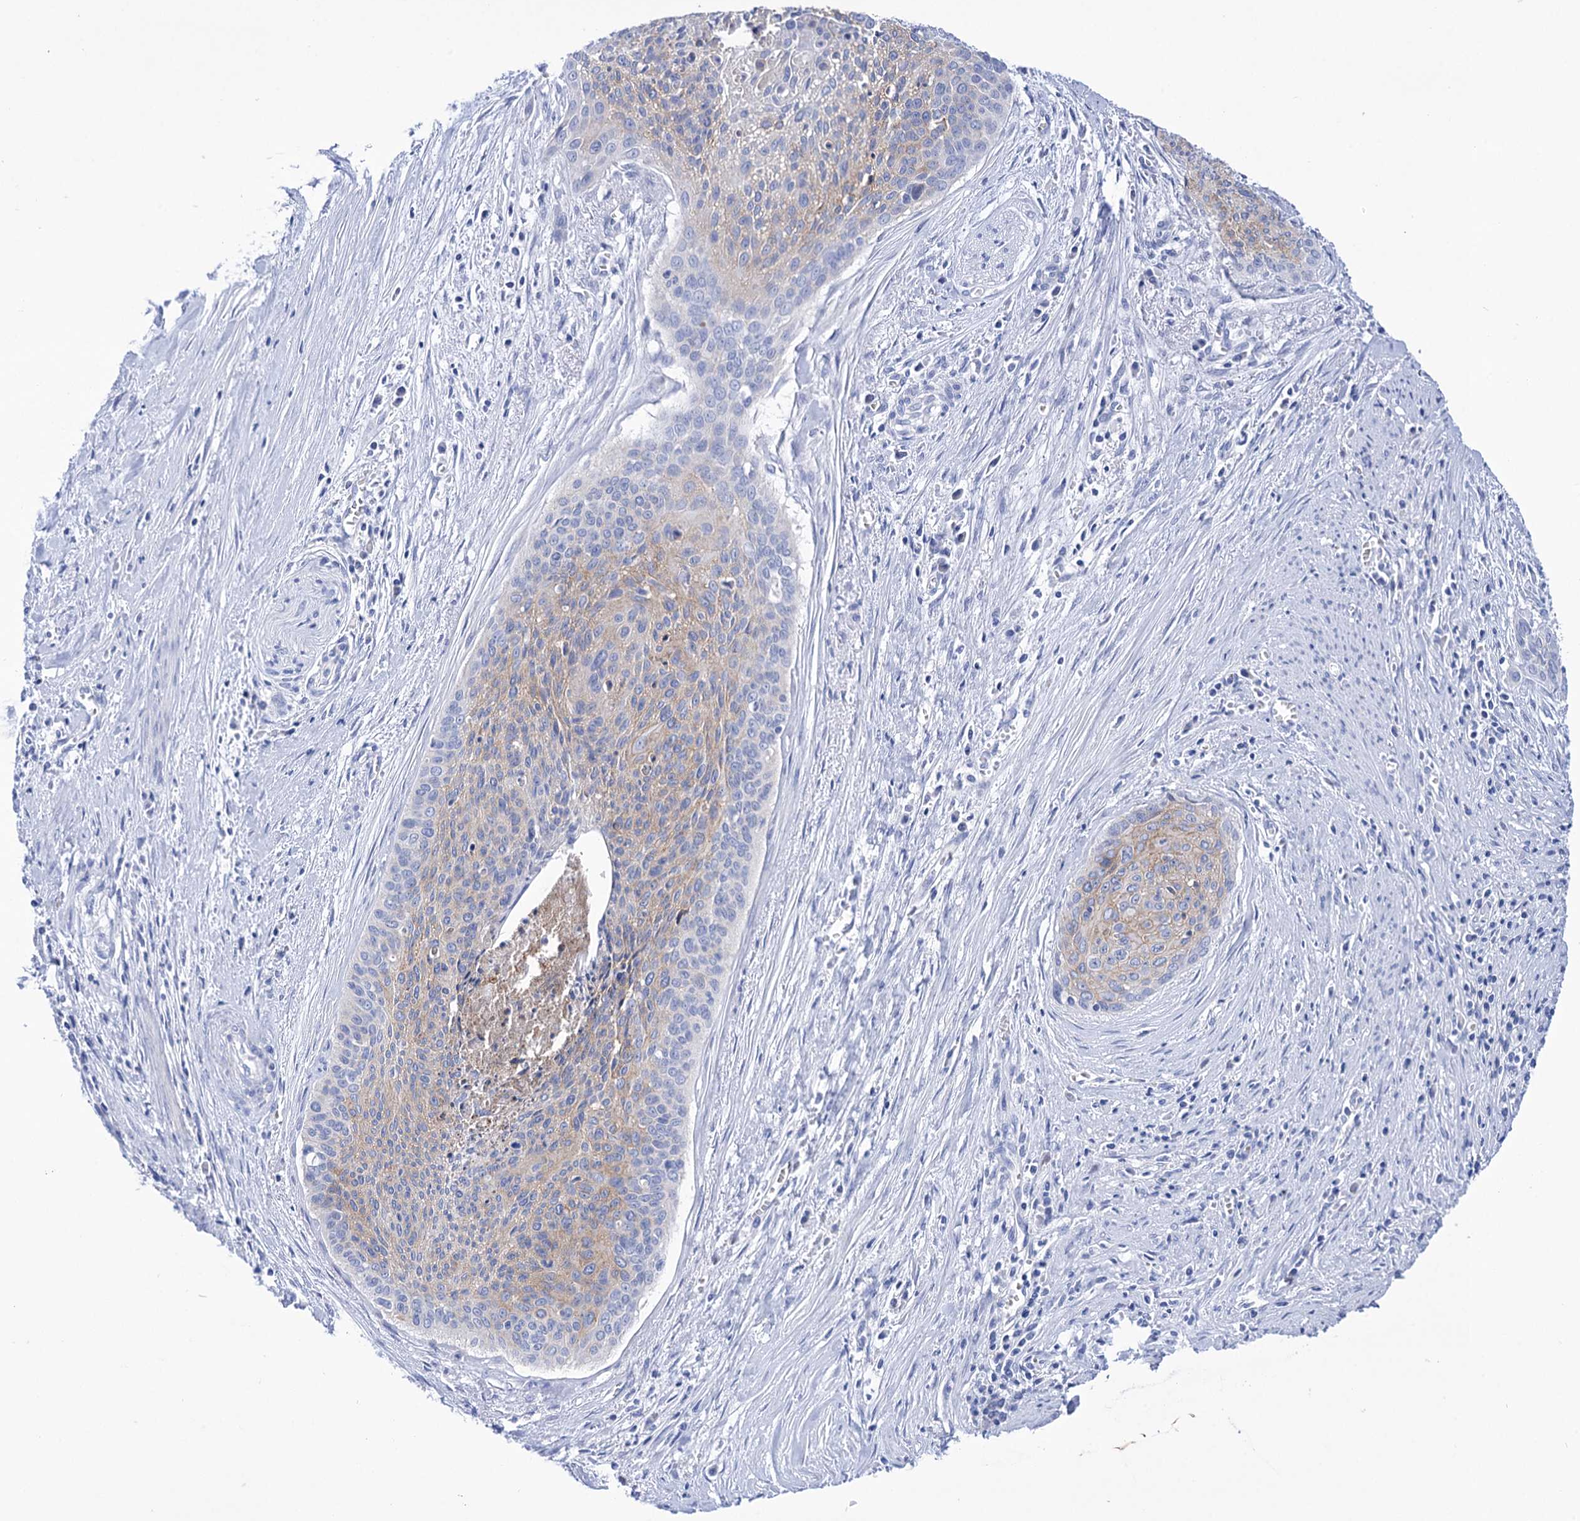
{"staining": {"intensity": "weak", "quantity": "25%-75%", "location": "cytoplasmic/membranous"}, "tissue": "cervical cancer", "cell_type": "Tumor cells", "image_type": "cancer", "snomed": [{"axis": "morphology", "description": "Squamous cell carcinoma, NOS"}, {"axis": "topography", "description": "Cervix"}], "caption": "IHC photomicrograph of neoplastic tissue: cervical cancer stained using immunohistochemistry (IHC) reveals low levels of weak protein expression localized specifically in the cytoplasmic/membranous of tumor cells, appearing as a cytoplasmic/membranous brown color.", "gene": "YARS2", "patient": {"sex": "female", "age": 55}}